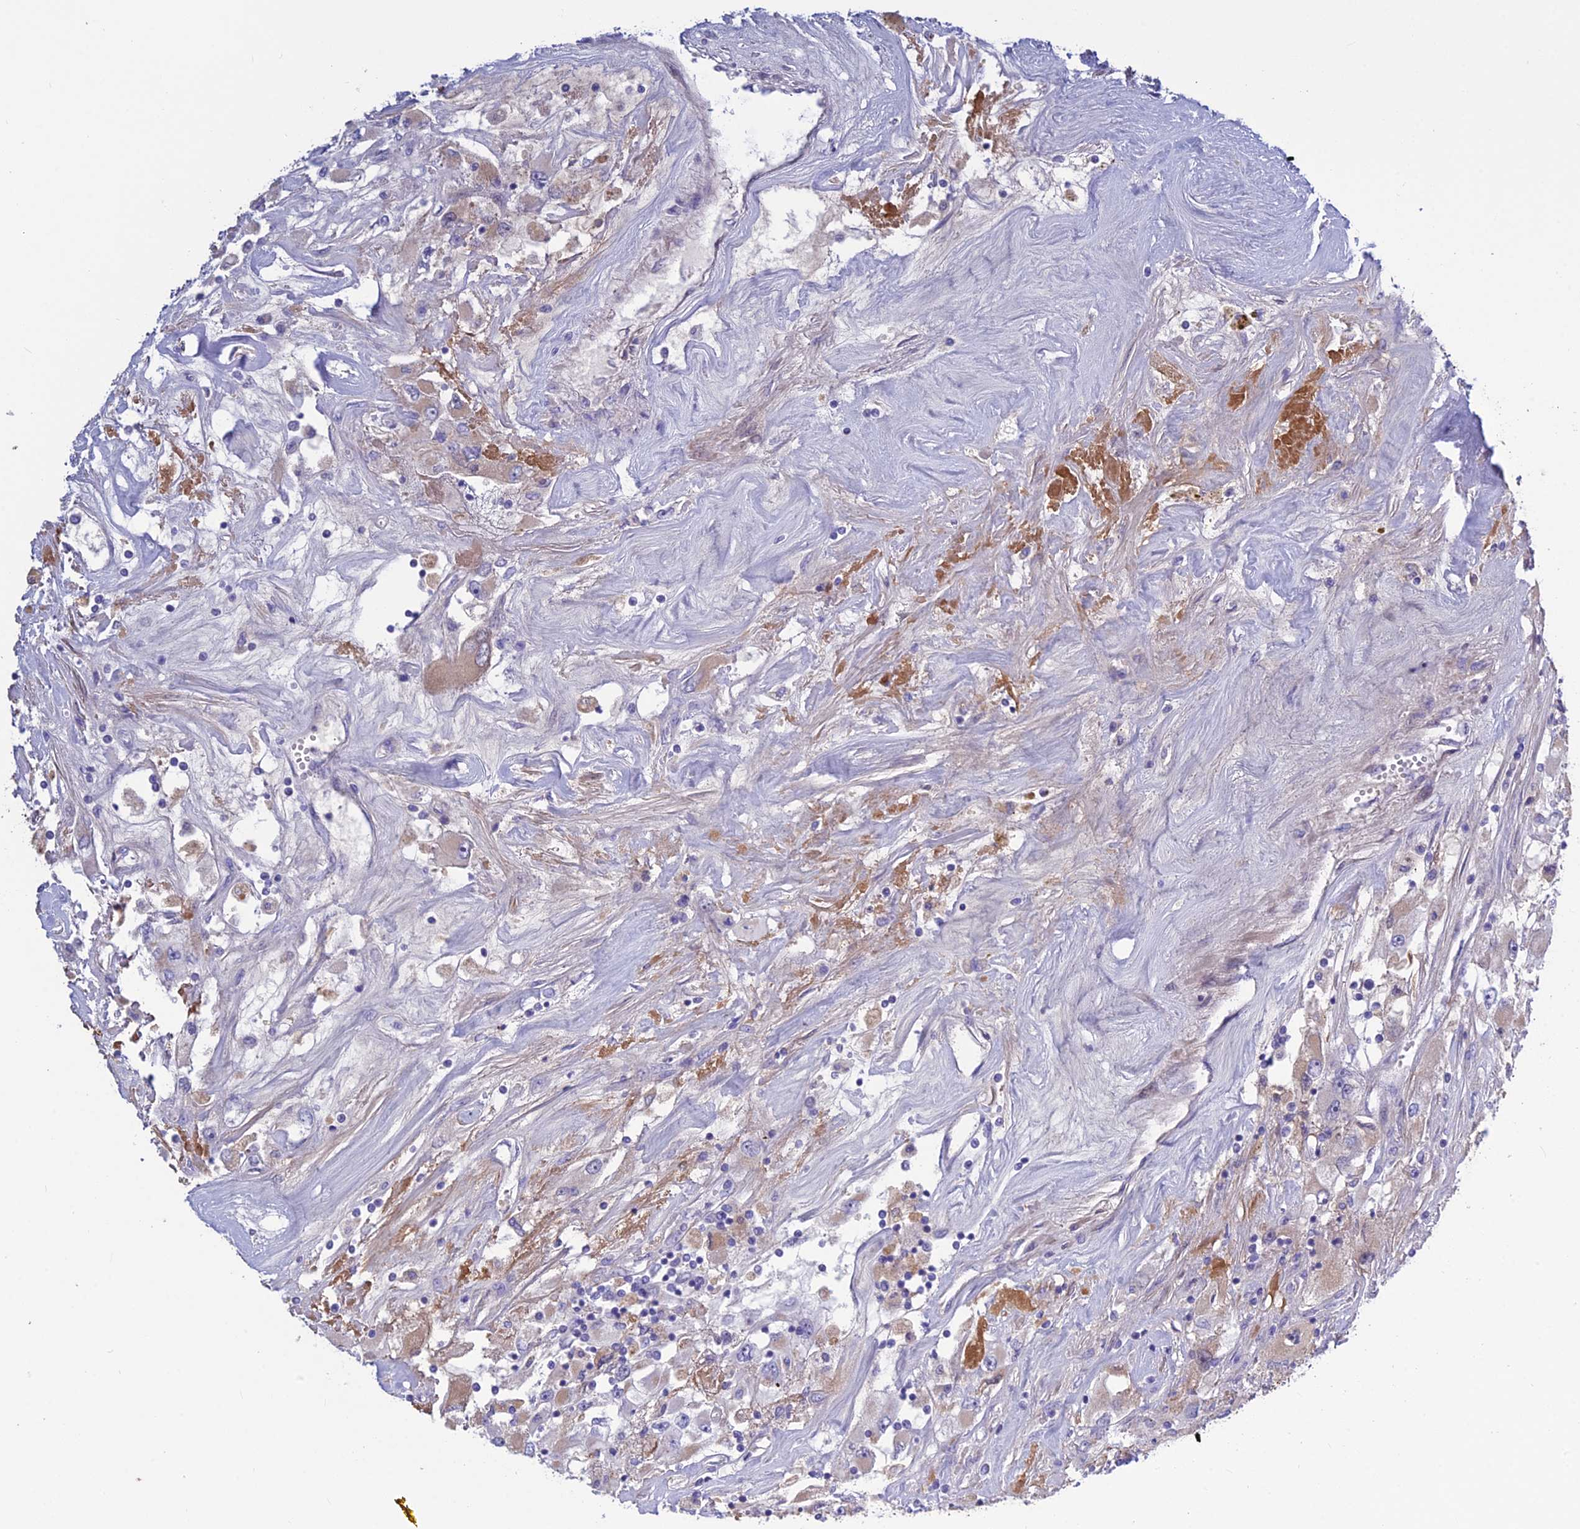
{"staining": {"intensity": "weak", "quantity": "<25%", "location": "cytoplasmic/membranous"}, "tissue": "renal cancer", "cell_type": "Tumor cells", "image_type": "cancer", "snomed": [{"axis": "morphology", "description": "Adenocarcinoma, NOS"}, {"axis": "topography", "description": "Kidney"}], "caption": "High magnification brightfield microscopy of renal cancer stained with DAB (brown) and counterstained with hematoxylin (blue): tumor cells show no significant expression.", "gene": "BHMT2", "patient": {"sex": "female", "age": 52}}